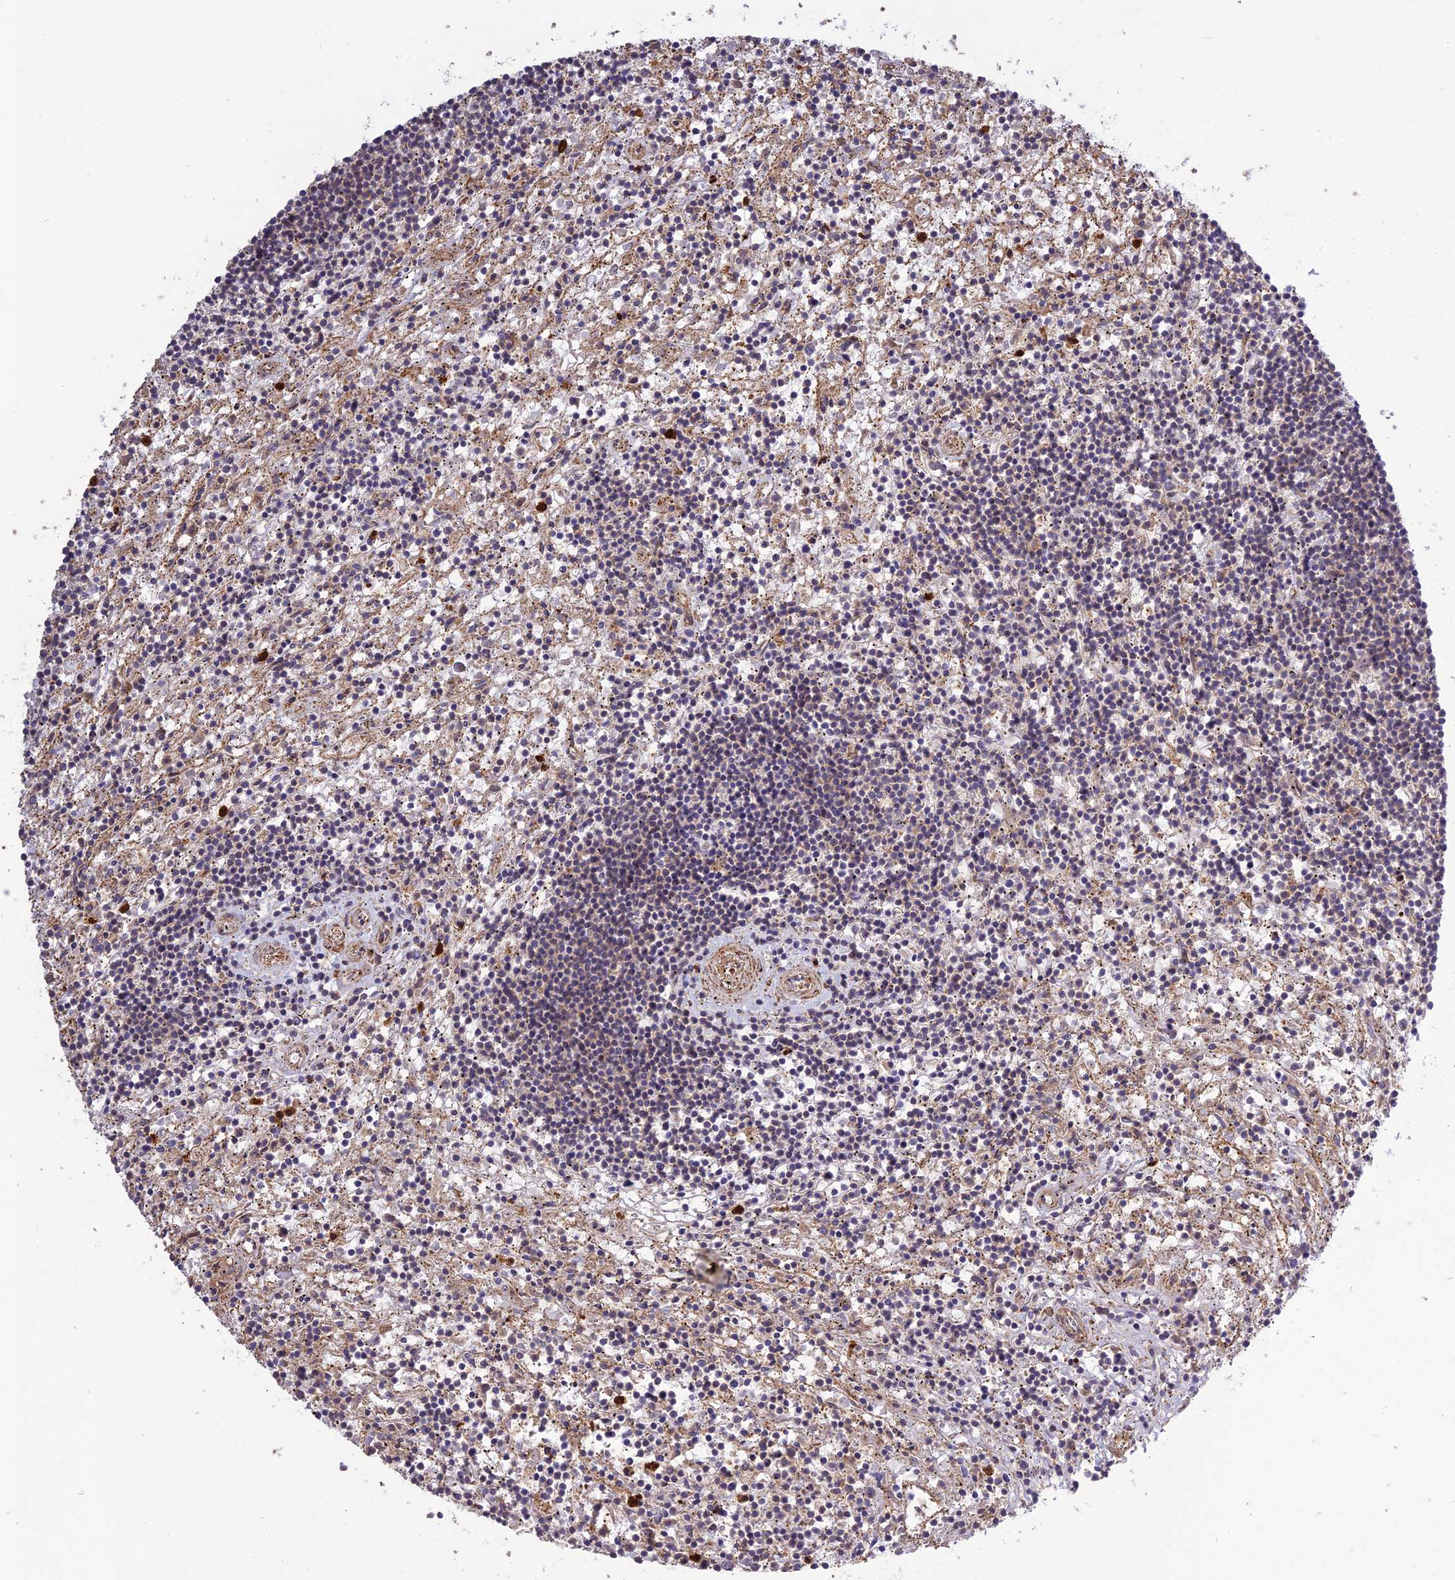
{"staining": {"intensity": "negative", "quantity": "none", "location": "none"}, "tissue": "lymphoma", "cell_type": "Tumor cells", "image_type": "cancer", "snomed": [{"axis": "morphology", "description": "Malignant lymphoma, non-Hodgkin's type, Low grade"}, {"axis": "topography", "description": "Spleen"}], "caption": "This is a photomicrograph of immunohistochemistry (IHC) staining of low-grade malignant lymphoma, non-Hodgkin's type, which shows no staining in tumor cells.", "gene": "TMEM131L", "patient": {"sex": "male", "age": 76}}